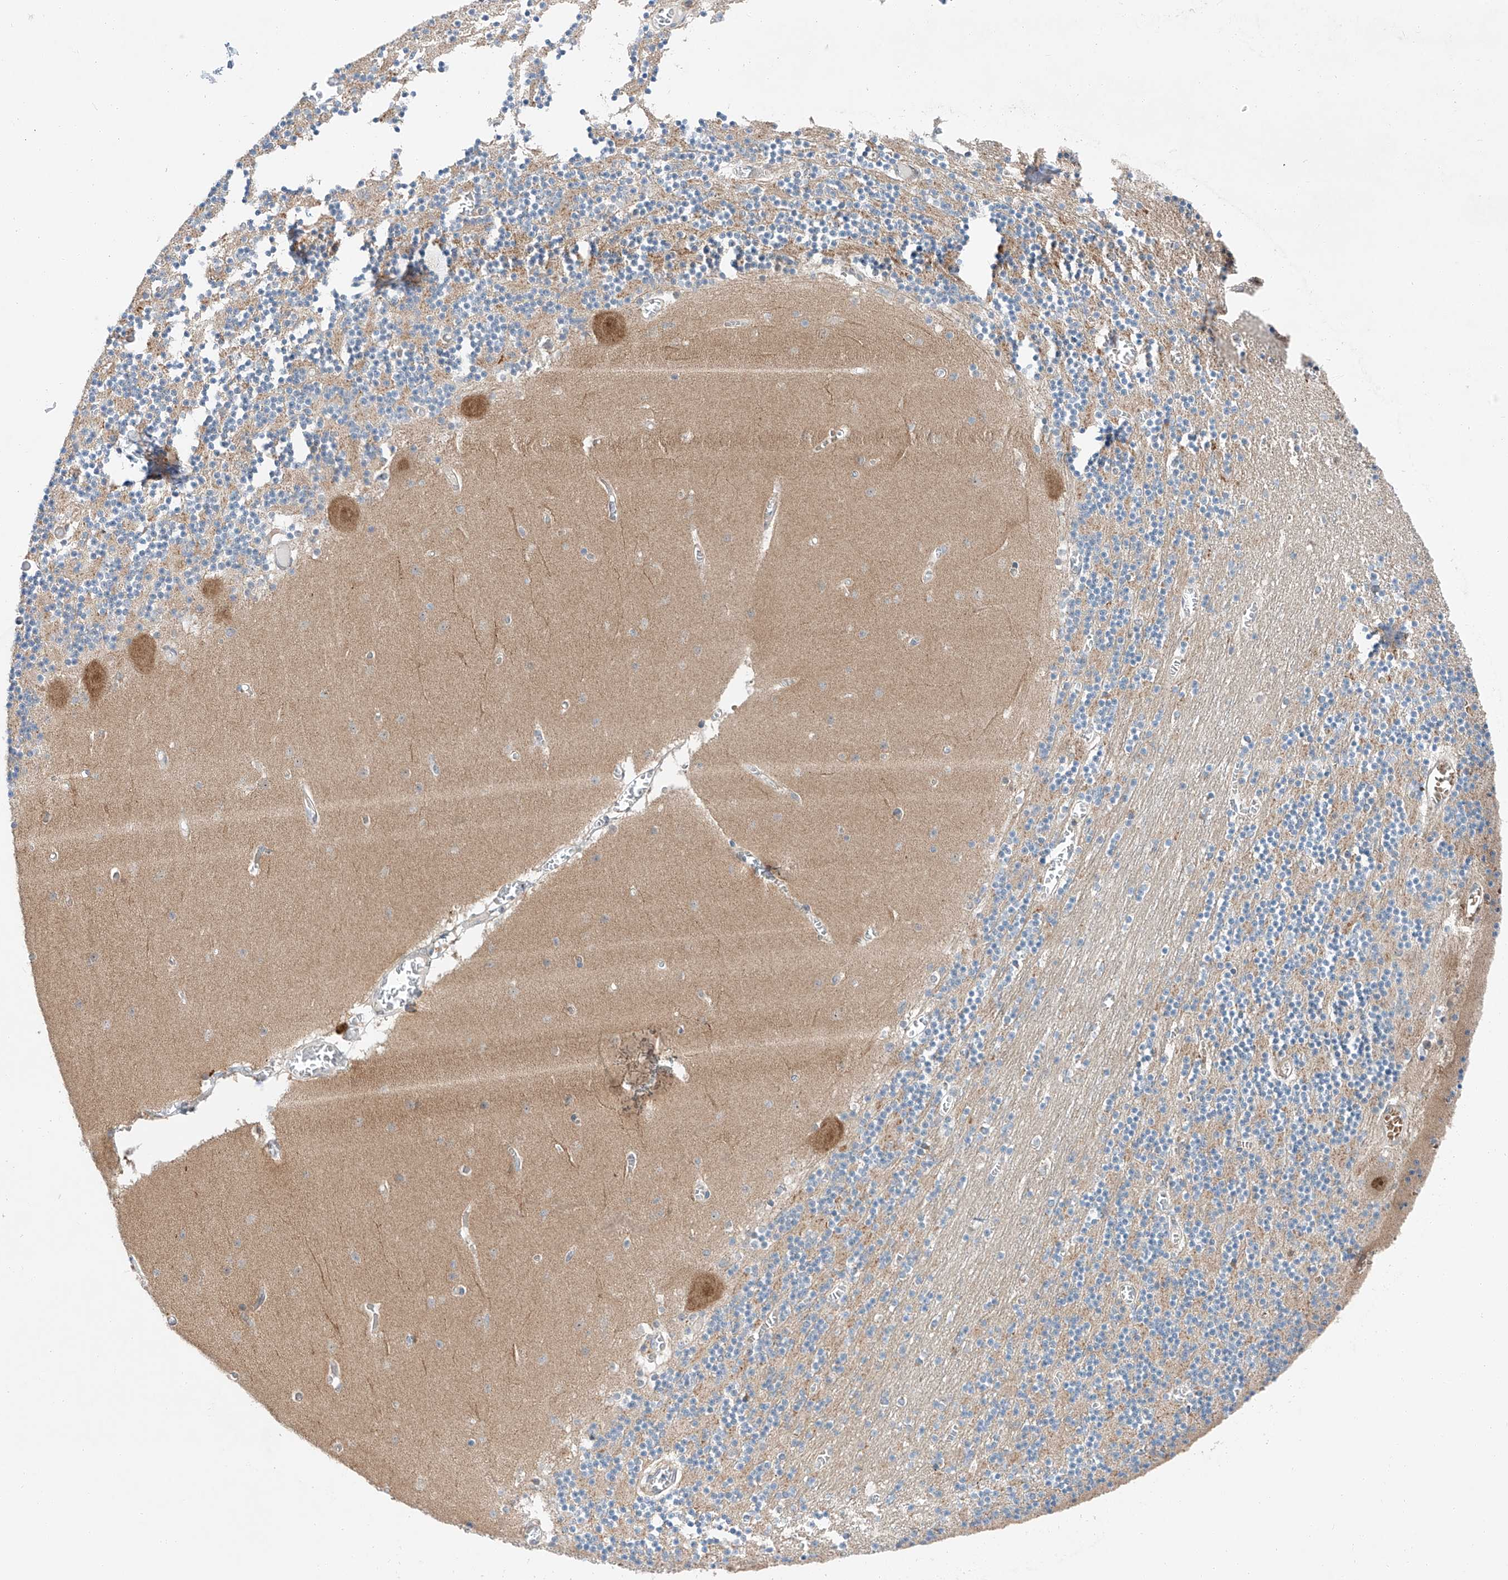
{"staining": {"intensity": "moderate", "quantity": "25%-75%", "location": "cytoplasmic/membranous"}, "tissue": "cerebellum", "cell_type": "Cells in granular layer", "image_type": "normal", "snomed": [{"axis": "morphology", "description": "Normal tissue, NOS"}, {"axis": "topography", "description": "Cerebellum"}], "caption": "Immunohistochemical staining of unremarkable cerebellum exhibits moderate cytoplasmic/membranous protein expression in about 25%-75% of cells in granular layer. The staining was performed using DAB to visualize the protein expression in brown, while the nuclei were stained in blue with hematoxylin (Magnification: 20x).", "gene": "CLDND1", "patient": {"sex": "female", "age": 28}}